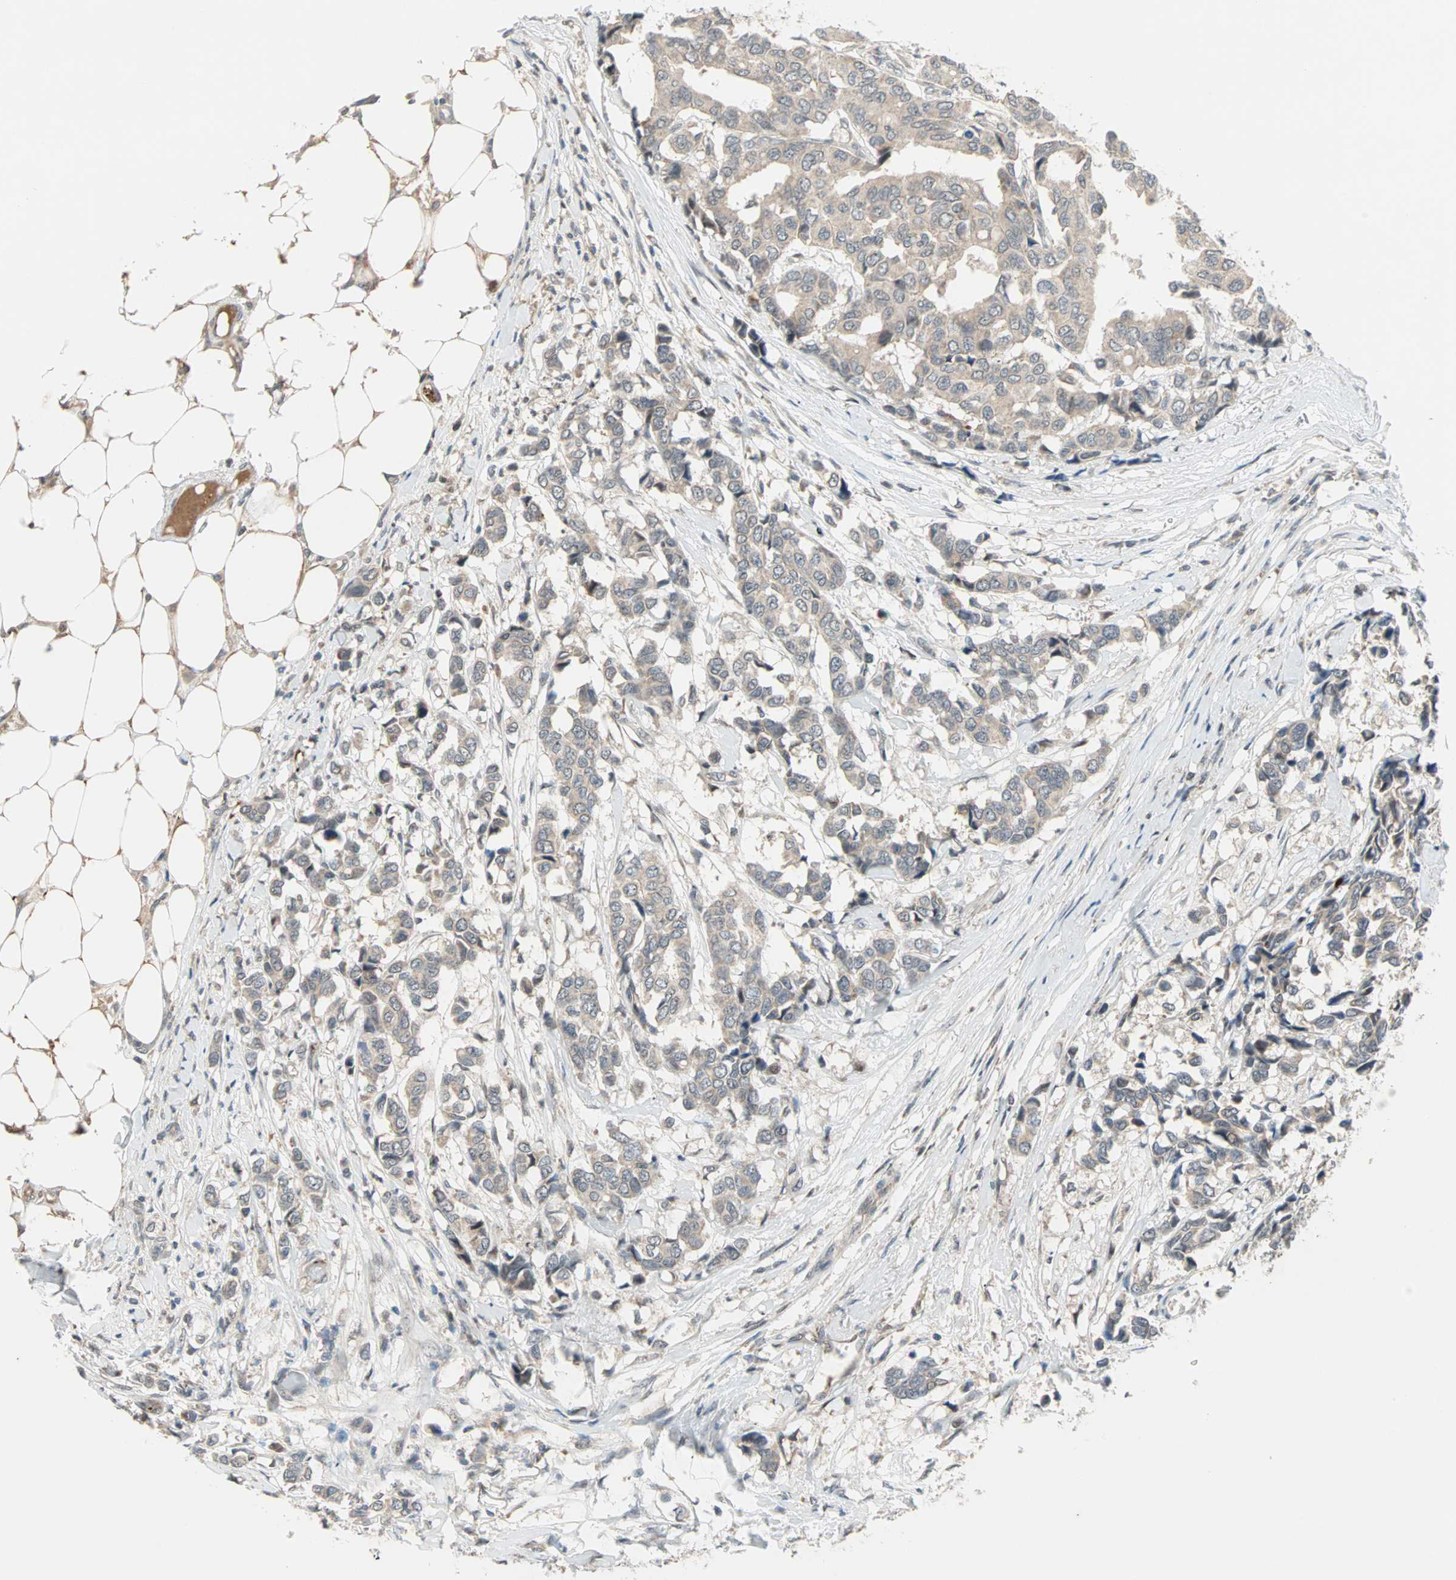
{"staining": {"intensity": "weak", "quantity": "25%-75%", "location": "cytoplasmic/membranous"}, "tissue": "breast cancer", "cell_type": "Tumor cells", "image_type": "cancer", "snomed": [{"axis": "morphology", "description": "Duct carcinoma"}, {"axis": "topography", "description": "Breast"}], "caption": "Immunohistochemistry (IHC) staining of intraductal carcinoma (breast), which demonstrates low levels of weak cytoplasmic/membranous expression in approximately 25%-75% of tumor cells indicating weak cytoplasmic/membranous protein staining. The staining was performed using DAB (3,3'-diaminobenzidine) (brown) for protein detection and nuclei were counterstained in hematoxylin (blue).", "gene": "PROS1", "patient": {"sex": "female", "age": 87}}